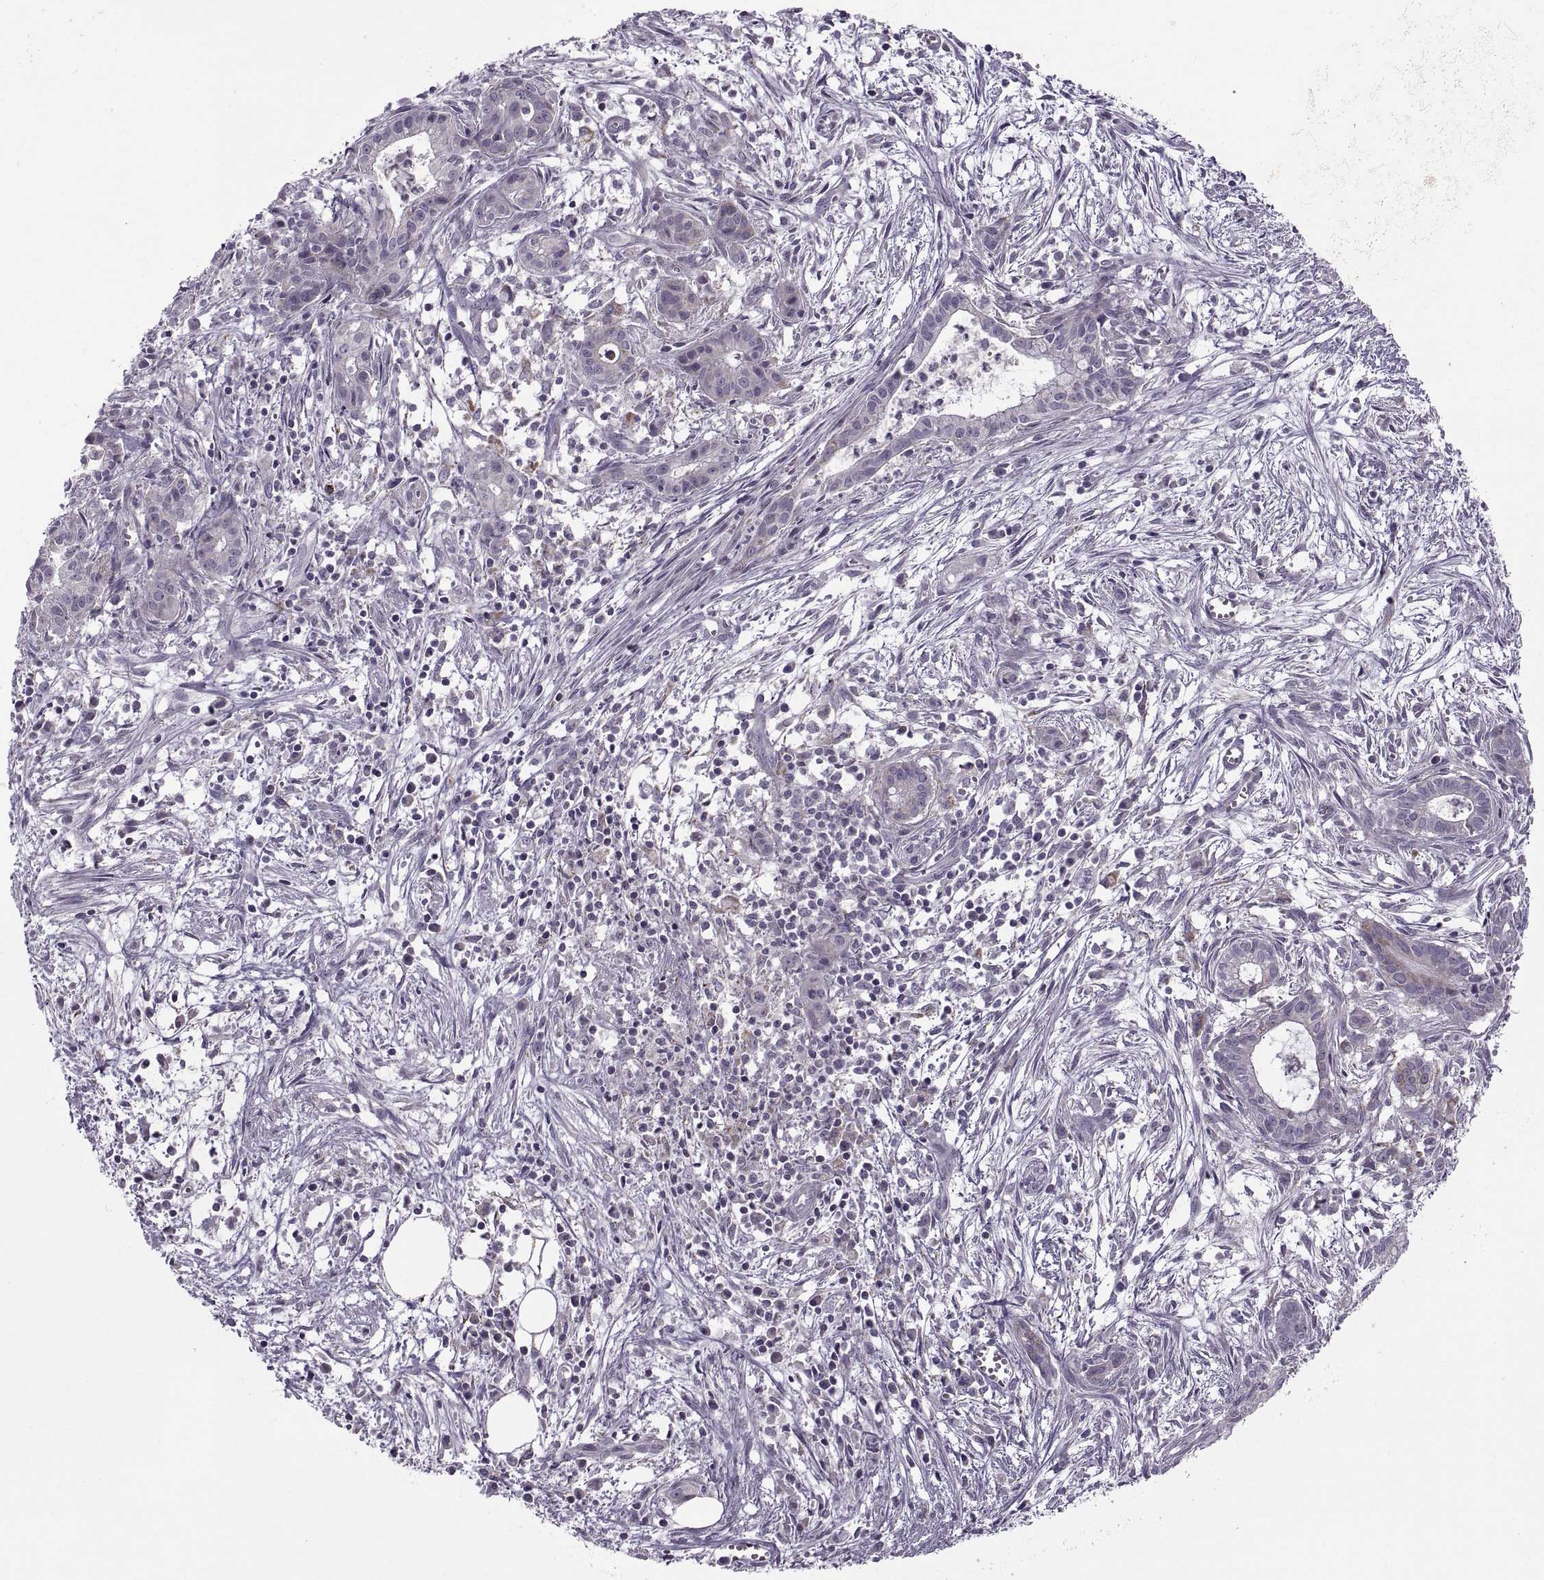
{"staining": {"intensity": "negative", "quantity": "none", "location": "none"}, "tissue": "pancreatic cancer", "cell_type": "Tumor cells", "image_type": "cancer", "snomed": [{"axis": "morphology", "description": "Adenocarcinoma, NOS"}, {"axis": "topography", "description": "Pancreas"}], "caption": "Immunohistochemistry photomicrograph of neoplastic tissue: pancreatic cancer (adenocarcinoma) stained with DAB (3,3'-diaminobenzidine) shows no significant protein positivity in tumor cells. (DAB immunohistochemistry (IHC), high magnification).", "gene": "PIERCE1", "patient": {"sex": "male", "age": 48}}